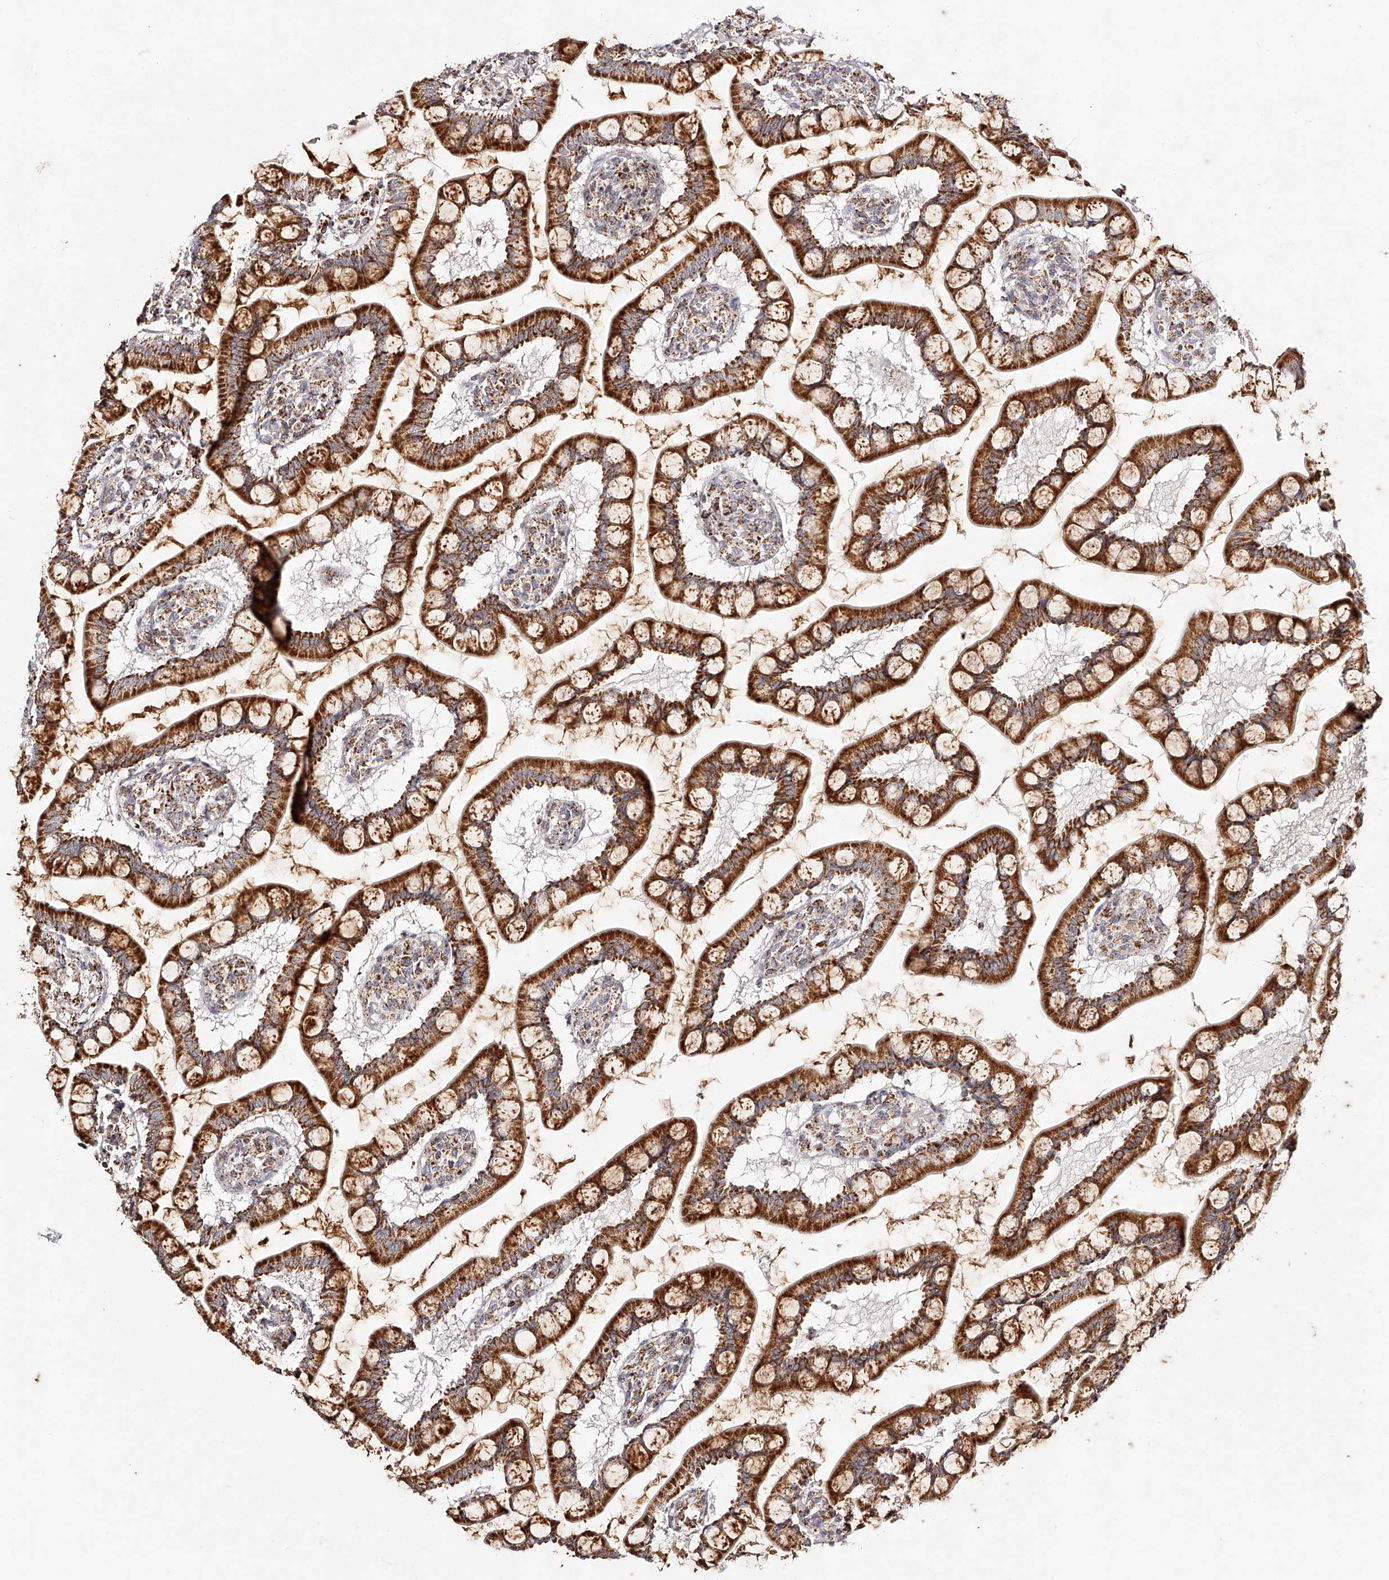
{"staining": {"intensity": "strong", "quantity": ">75%", "location": "cytoplasmic/membranous"}, "tissue": "small intestine", "cell_type": "Glandular cells", "image_type": "normal", "snomed": [{"axis": "morphology", "description": "Normal tissue, NOS"}, {"axis": "topography", "description": "Small intestine"}], "caption": "Protein analysis of benign small intestine demonstrates strong cytoplasmic/membranous staining in approximately >75% of glandular cells. (DAB (3,3'-diaminobenzidine) IHC, brown staining for protein, blue staining for nuclei).", "gene": "NDUFV3", "patient": {"sex": "male", "age": 52}}